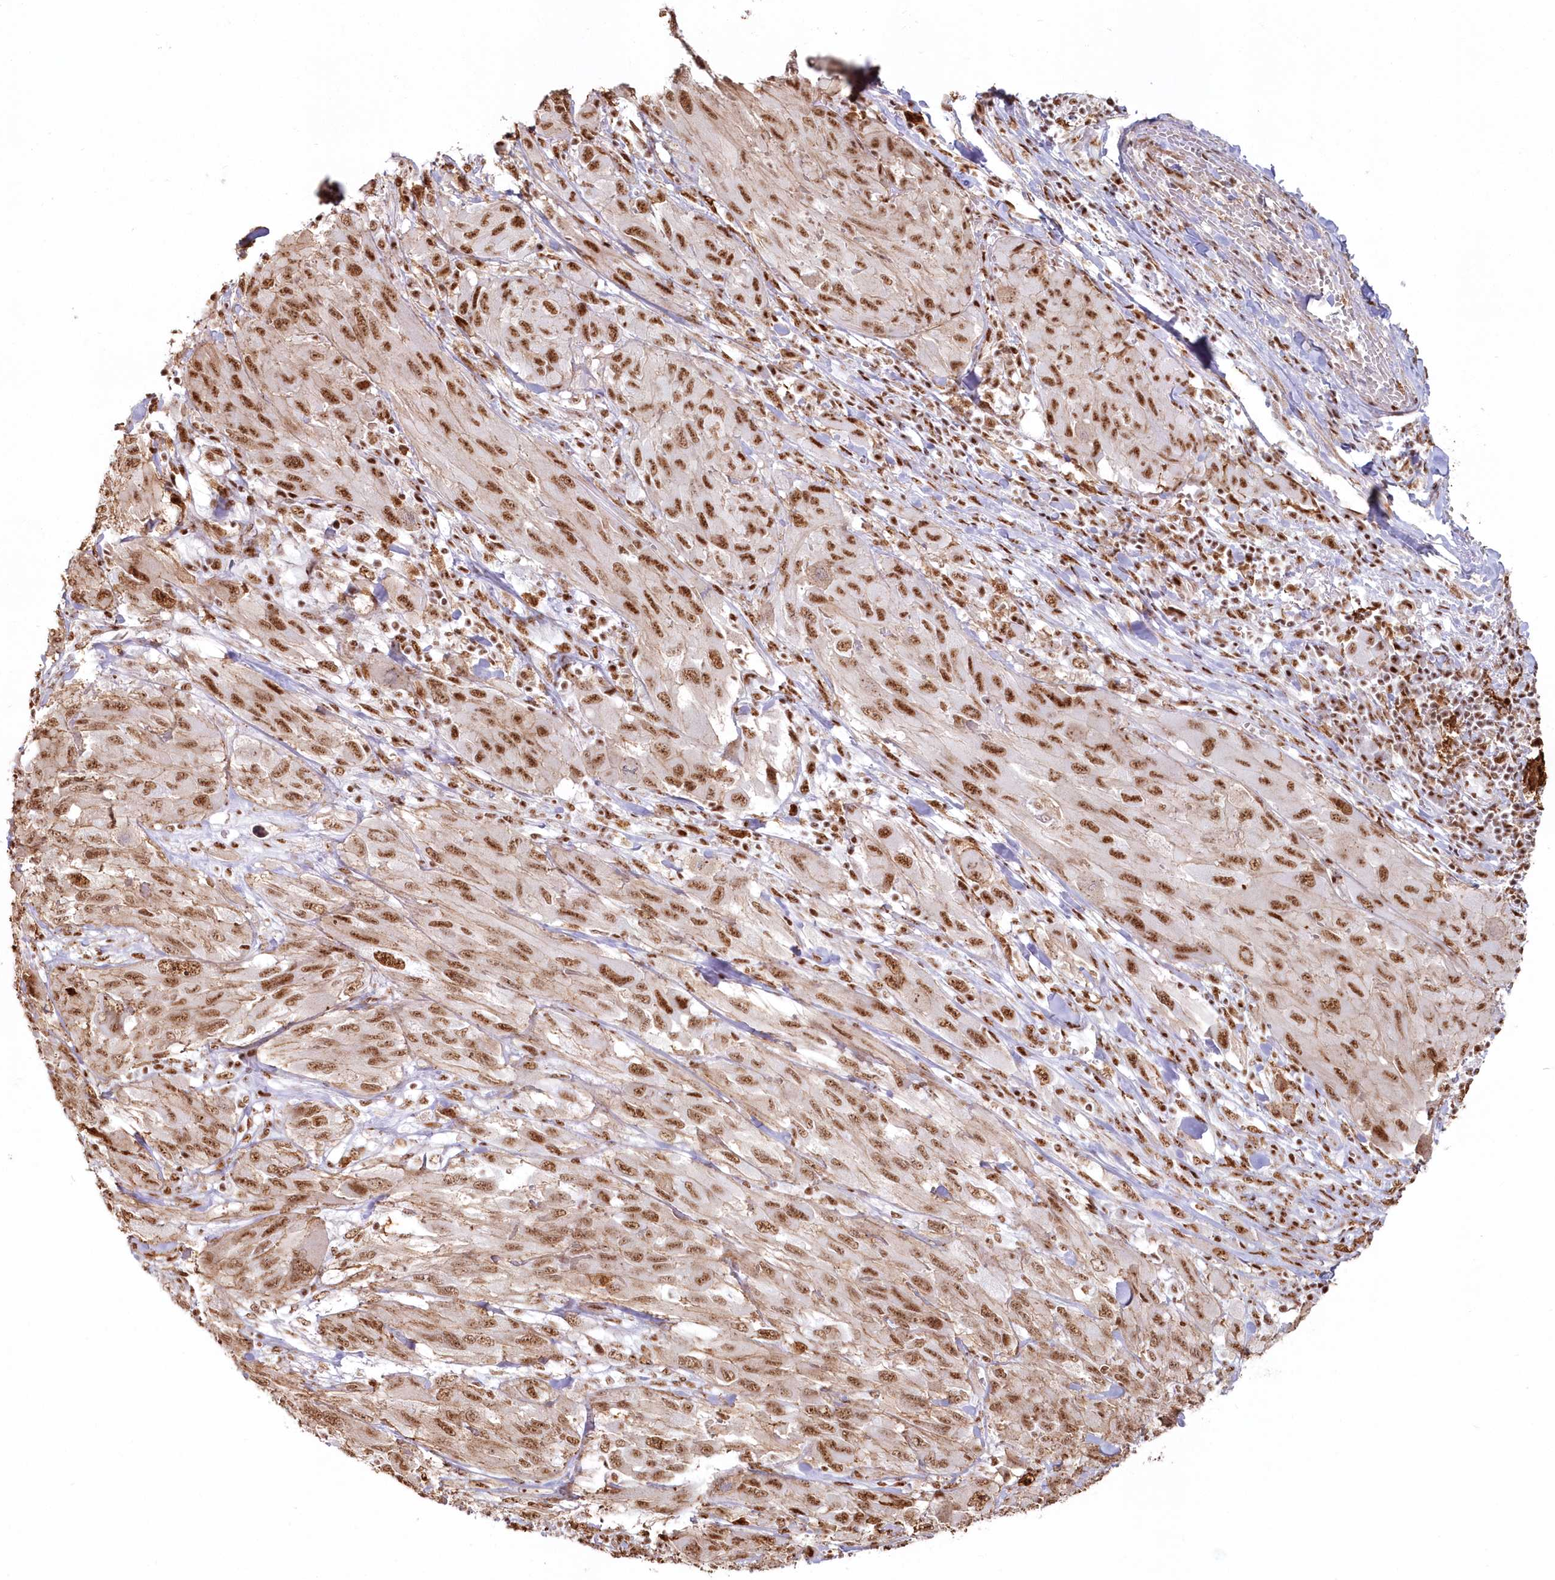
{"staining": {"intensity": "moderate", "quantity": ">75%", "location": "nuclear"}, "tissue": "melanoma", "cell_type": "Tumor cells", "image_type": "cancer", "snomed": [{"axis": "morphology", "description": "Malignant melanoma, NOS"}, {"axis": "topography", "description": "Skin"}], "caption": "Moderate nuclear expression is appreciated in approximately >75% of tumor cells in malignant melanoma.", "gene": "DDX46", "patient": {"sex": "female", "age": 91}}